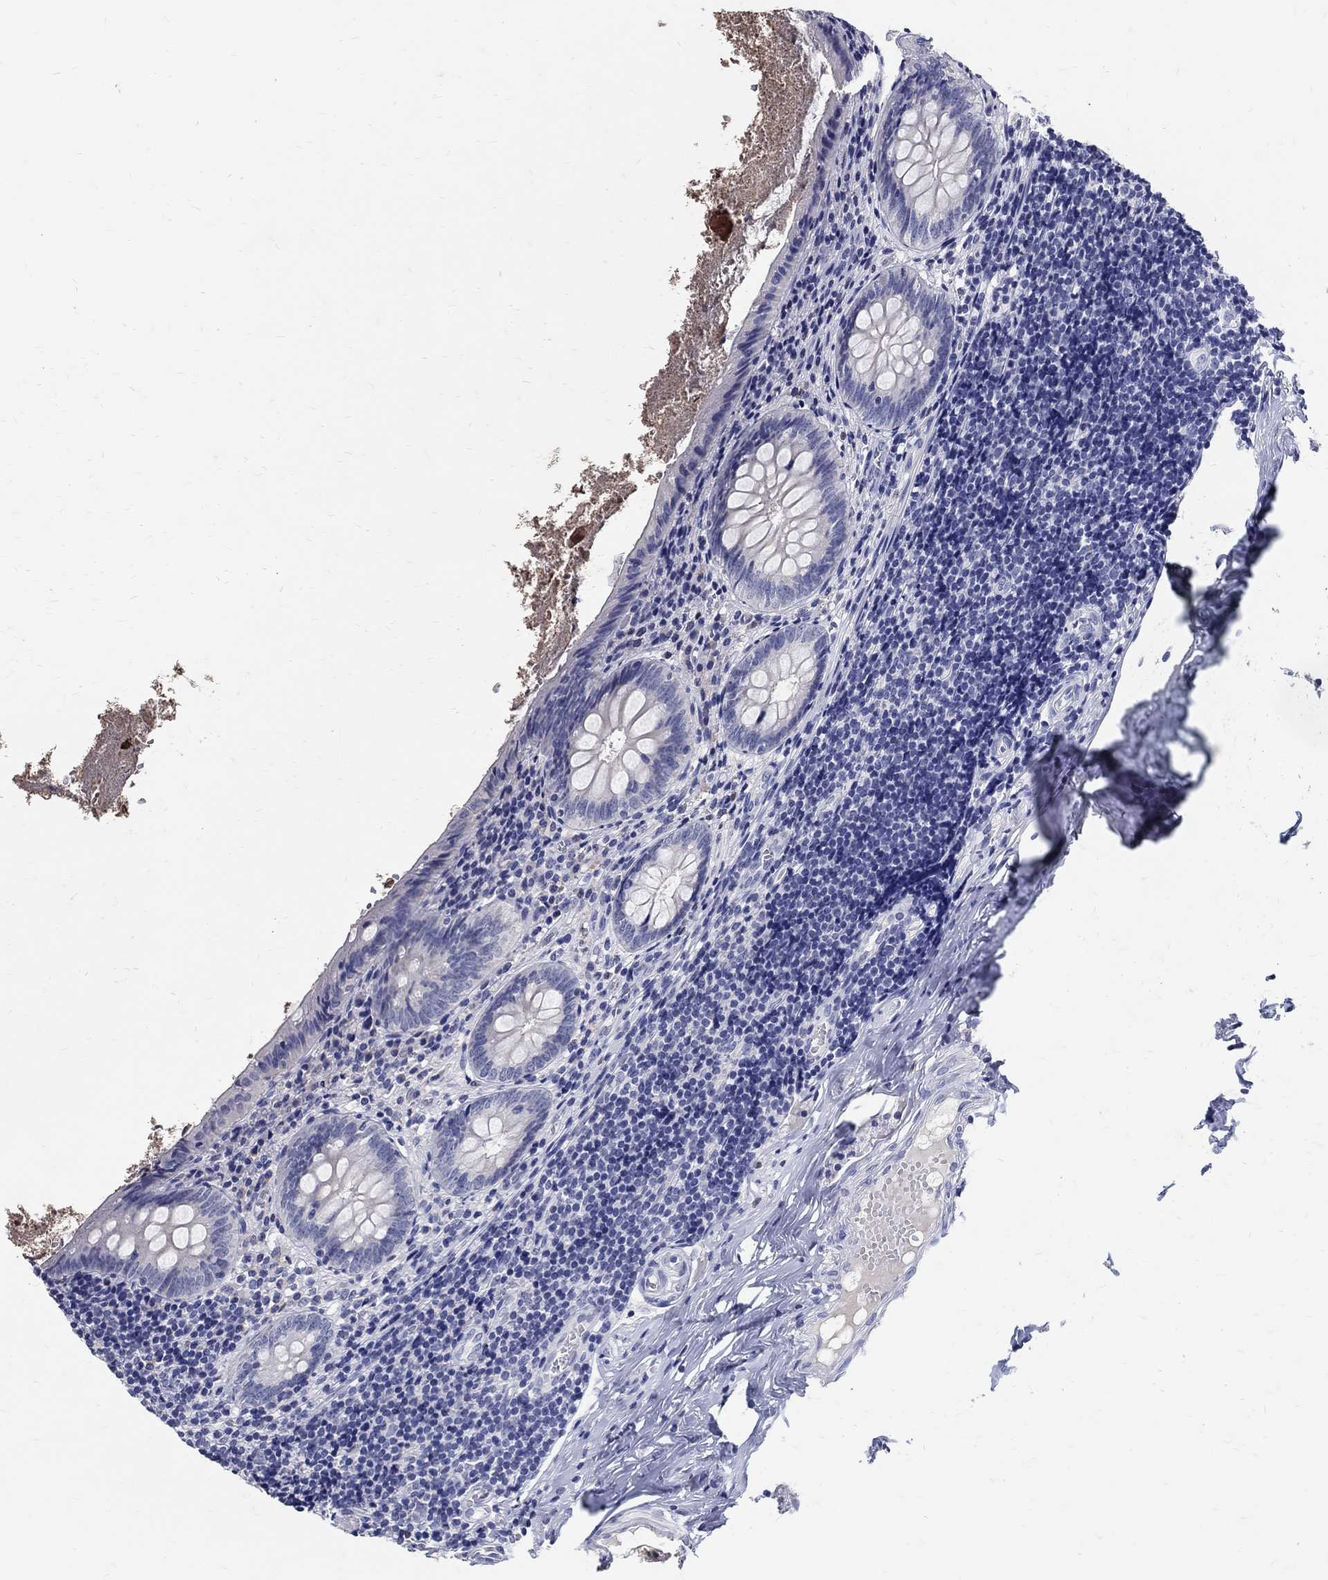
{"staining": {"intensity": "negative", "quantity": "none", "location": "none"}, "tissue": "appendix", "cell_type": "Glandular cells", "image_type": "normal", "snomed": [{"axis": "morphology", "description": "Normal tissue, NOS"}, {"axis": "topography", "description": "Appendix"}], "caption": "Immunohistochemistry image of benign human appendix stained for a protein (brown), which demonstrates no expression in glandular cells.", "gene": "SOX2", "patient": {"sex": "female", "age": 23}}